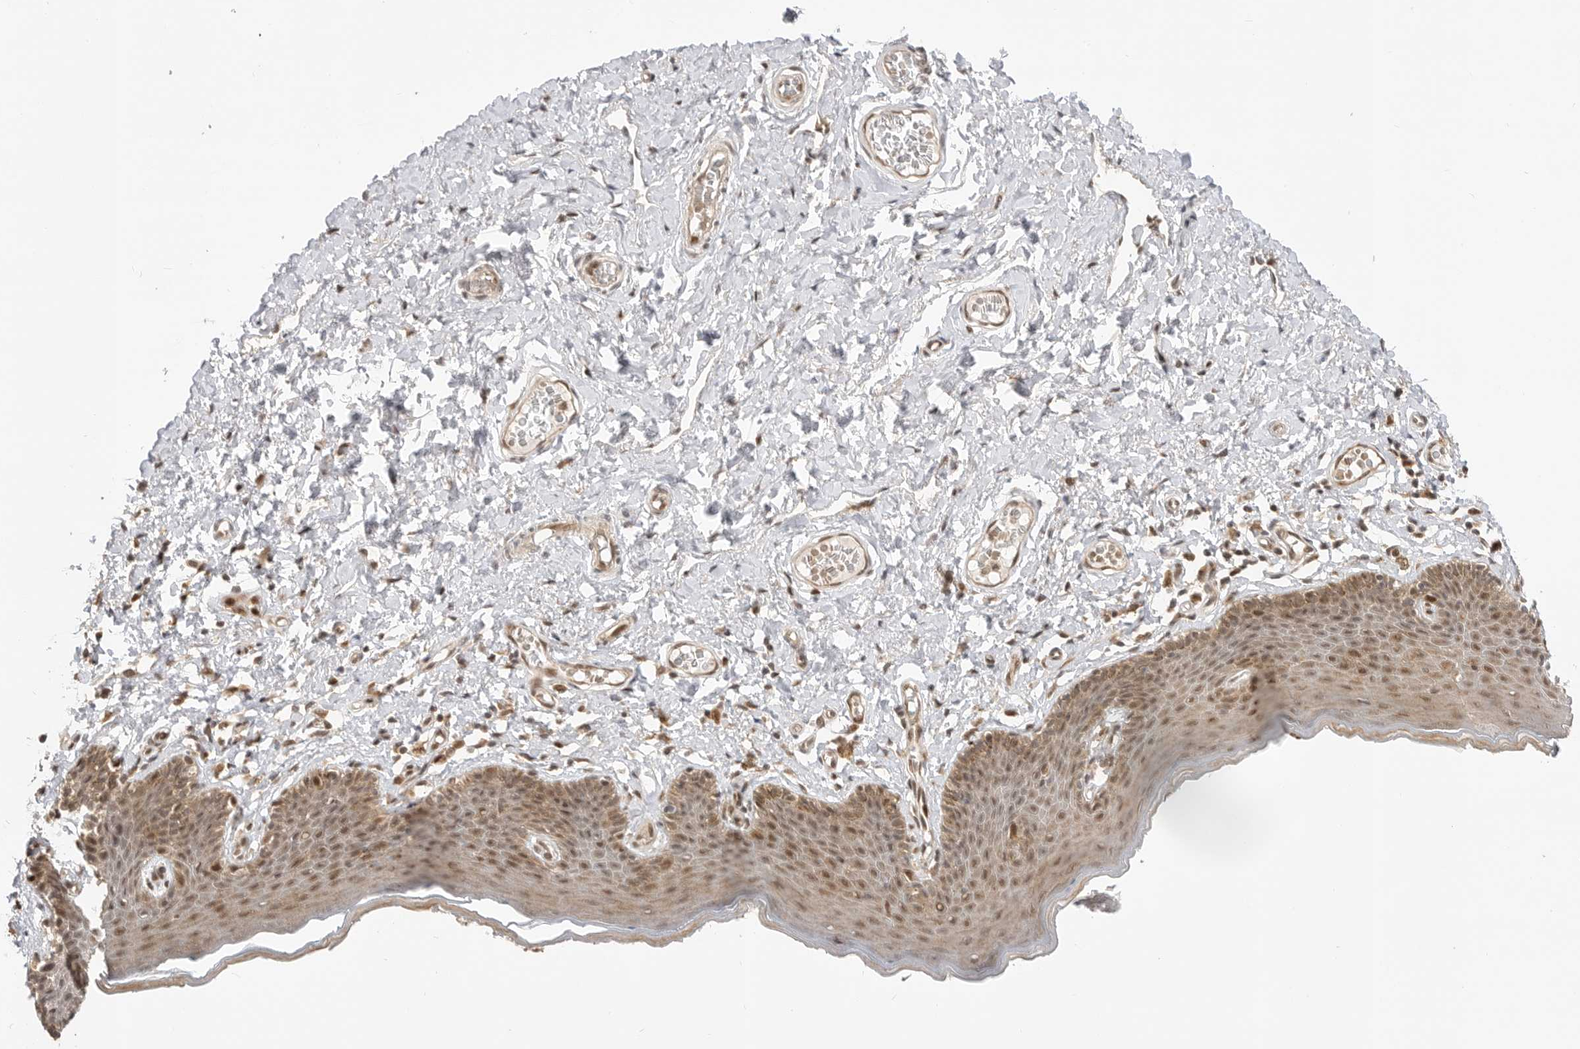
{"staining": {"intensity": "moderate", "quantity": ">75%", "location": "cytoplasmic/membranous,nuclear"}, "tissue": "skin", "cell_type": "Epidermal cells", "image_type": "normal", "snomed": [{"axis": "morphology", "description": "Normal tissue, NOS"}, {"axis": "topography", "description": "Vulva"}], "caption": "This is a micrograph of IHC staining of unremarkable skin, which shows moderate expression in the cytoplasmic/membranous,nuclear of epidermal cells.", "gene": "ALKAL1", "patient": {"sex": "female", "age": 66}}